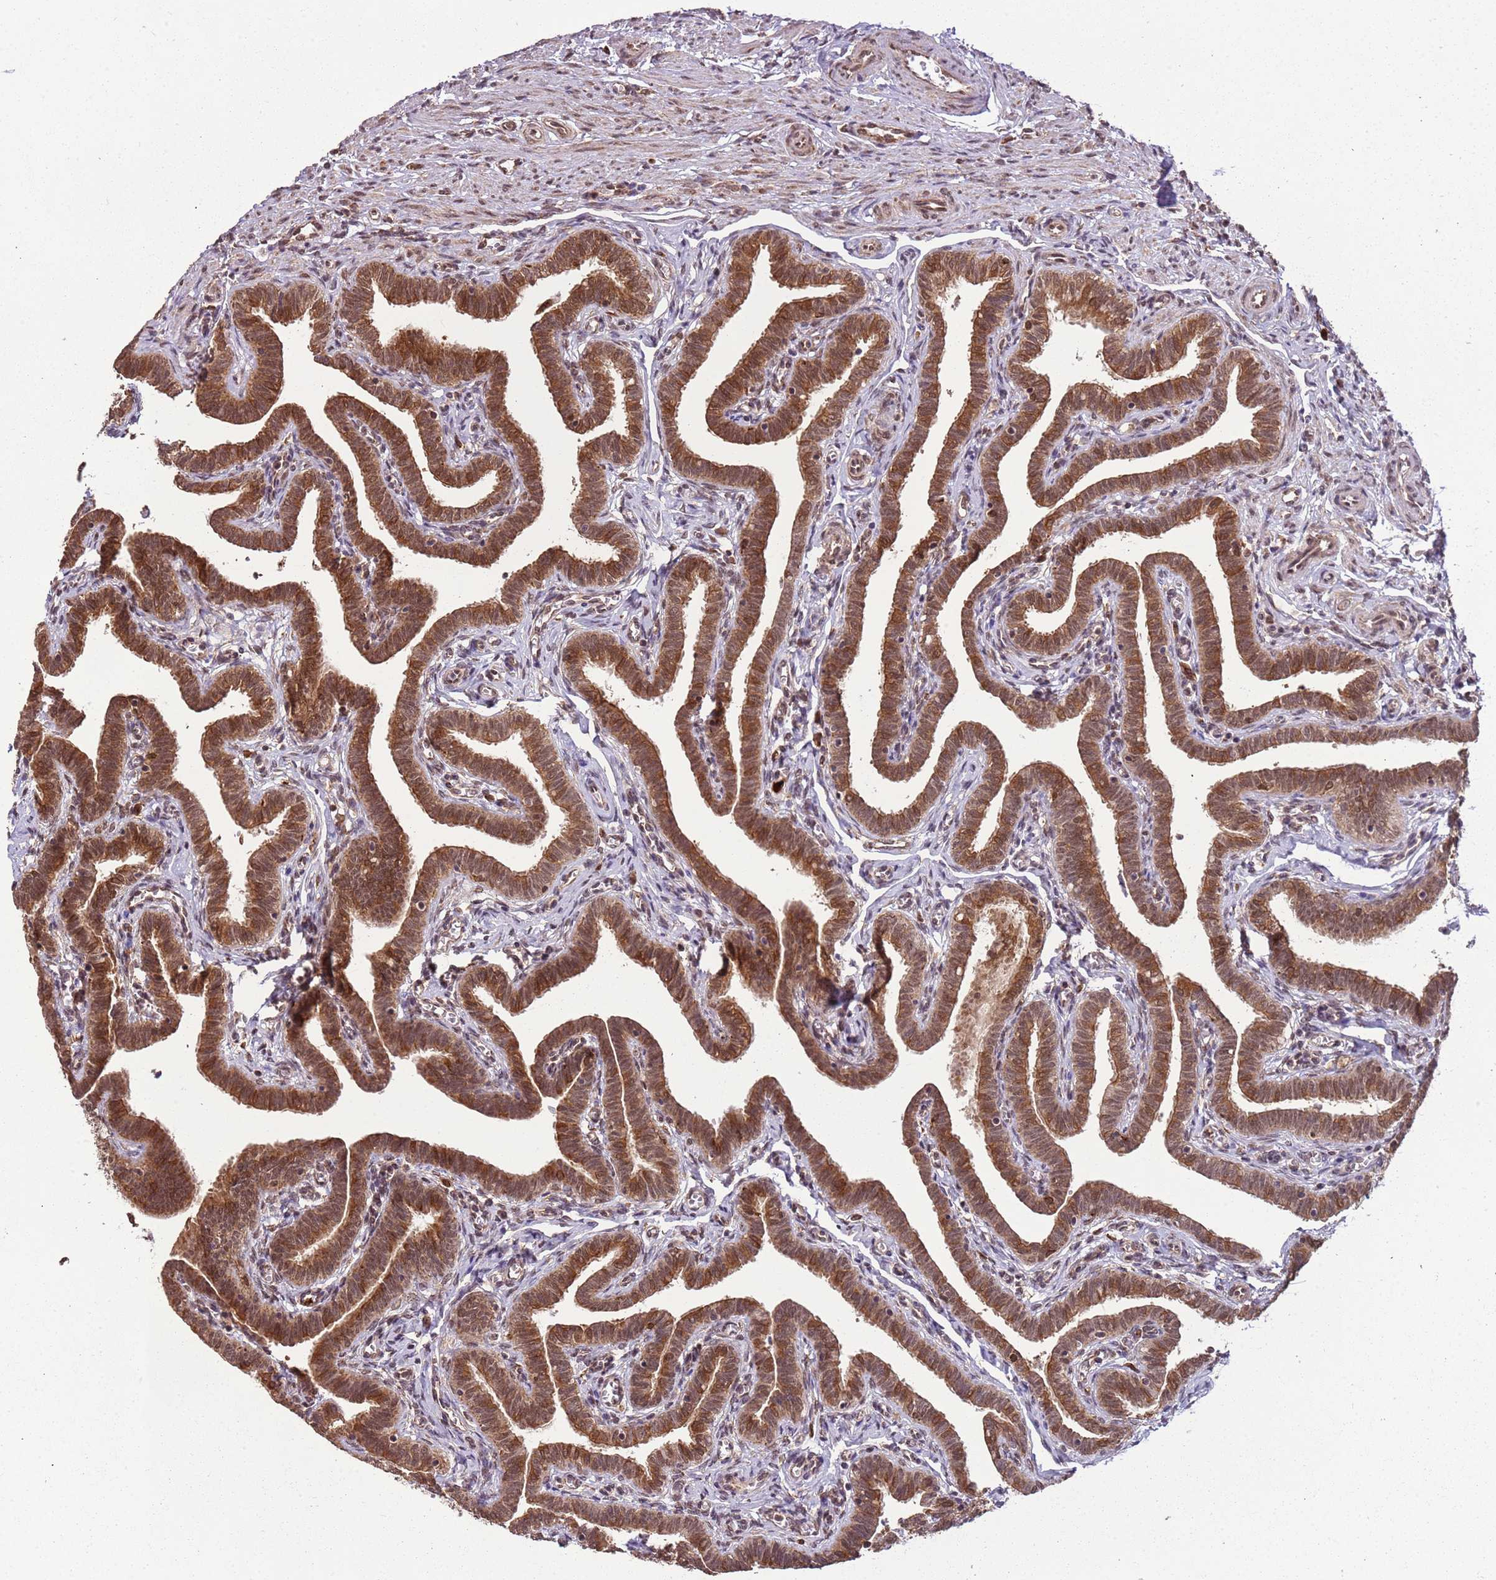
{"staining": {"intensity": "strong", "quantity": ">75%", "location": "cytoplasmic/membranous,nuclear"}, "tissue": "fallopian tube", "cell_type": "Glandular cells", "image_type": "normal", "snomed": [{"axis": "morphology", "description": "Normal tissue, NOS"}, {"axis": "topography", "description": "Fallopian tube"}], "caption": "IHC image of normal fallopian tube: human fallopian tube stained using IHC demonstrates high levels of strong protein expression localized specifically in the cytoplasmic/membranous,nuclear of glandular cells, appearing as a cytoplasmic/membranous,nuclear brown color.", "gene": "CEP170", "patient": {"sex": "female", "age": 36}}